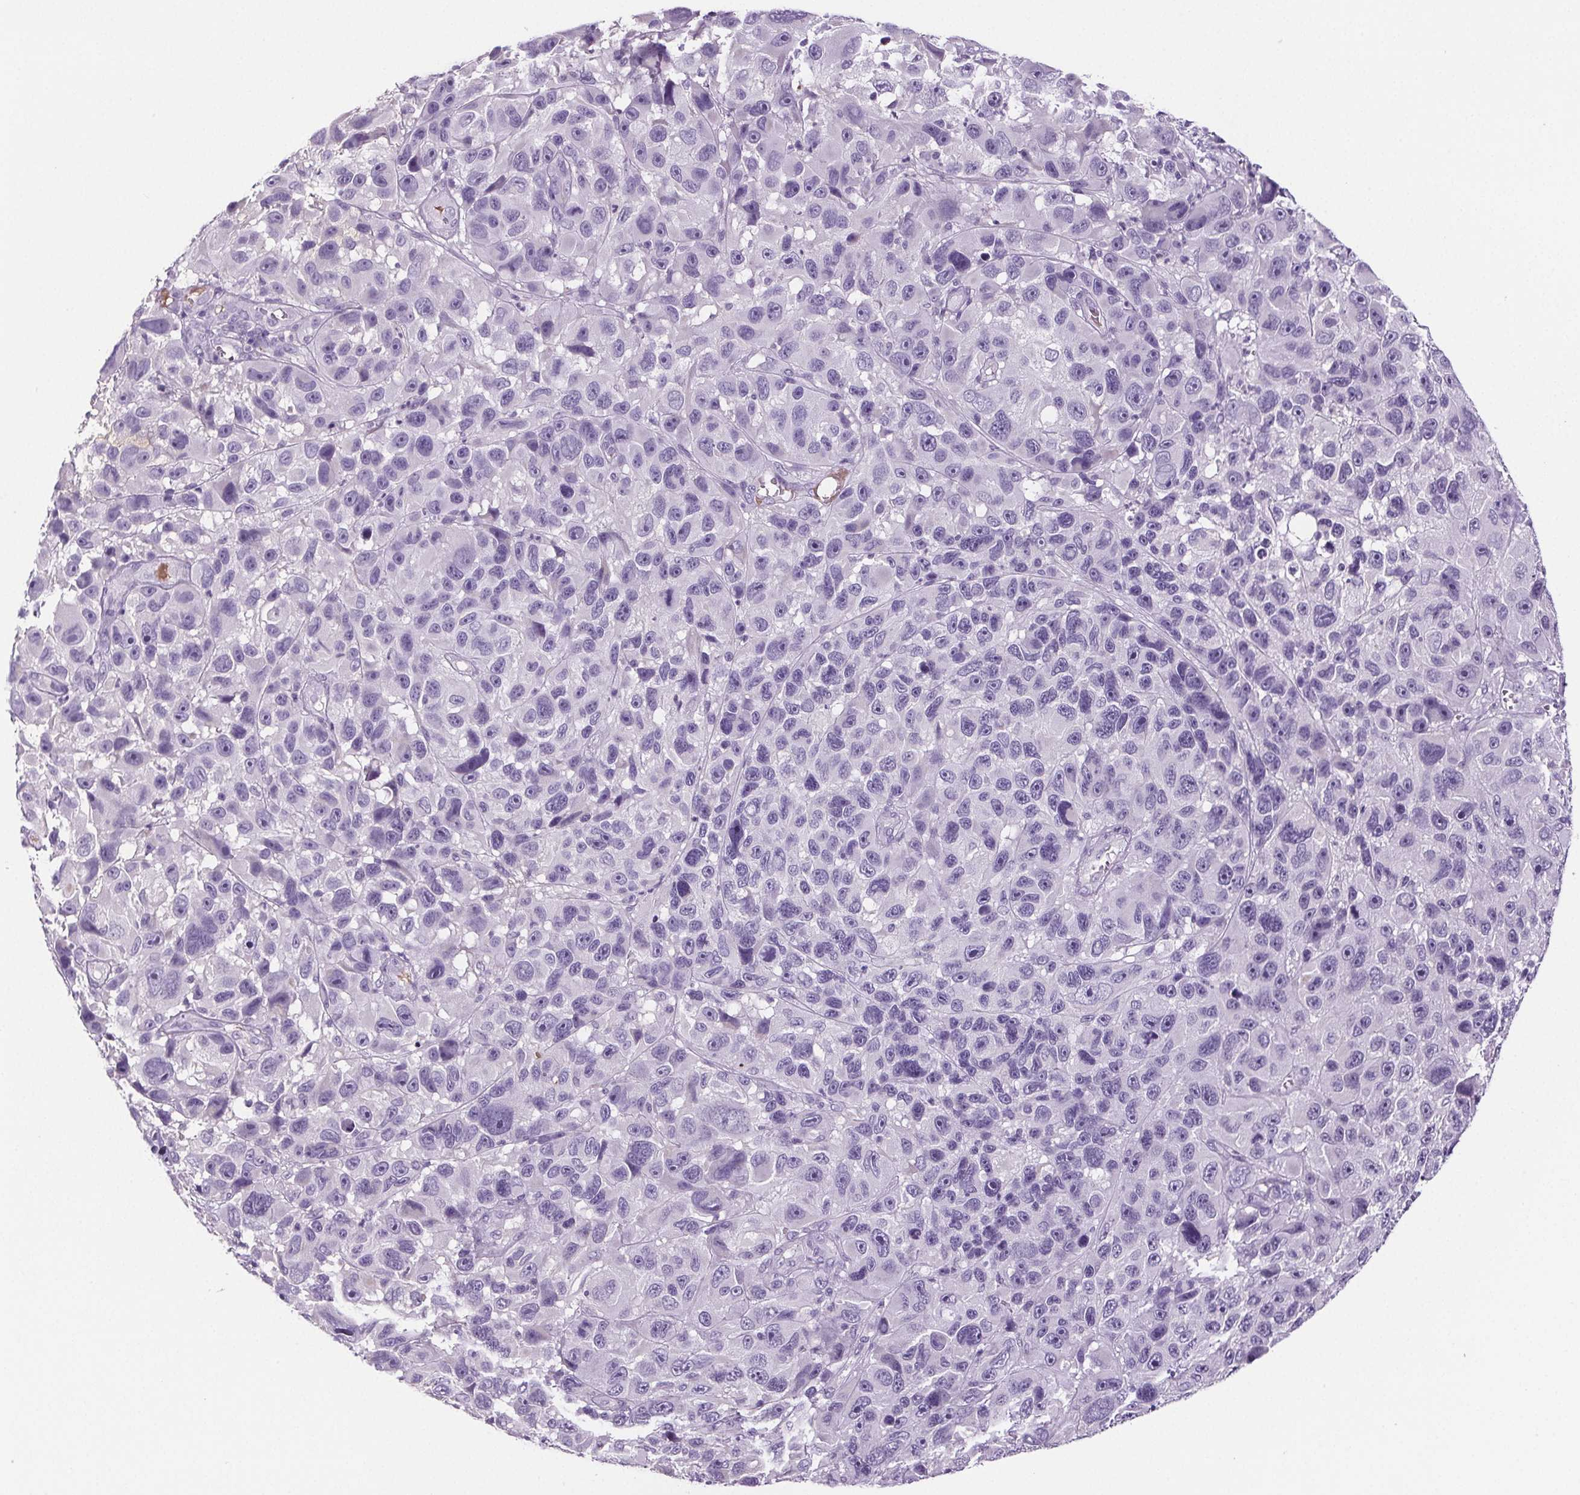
{"staining": {"intensity": "negative", "quantity": "none", "location": "none"}, "tissue": "melanoma", "cell_type": "Tumor cells", "image_type": "cancer", "snomed": [{"axis": "morphology", "description": "Malignant melanoma, NOS"}, {"axis": "topography", "description": "Skin"}], "caption": "Malignant melanoma was stained to show a protein in brown. There is no significant expression in tumor cells. Nuclei are stained in blue.", "gene": "CD5L", "patient": {"sex": "male", "age": 53}}